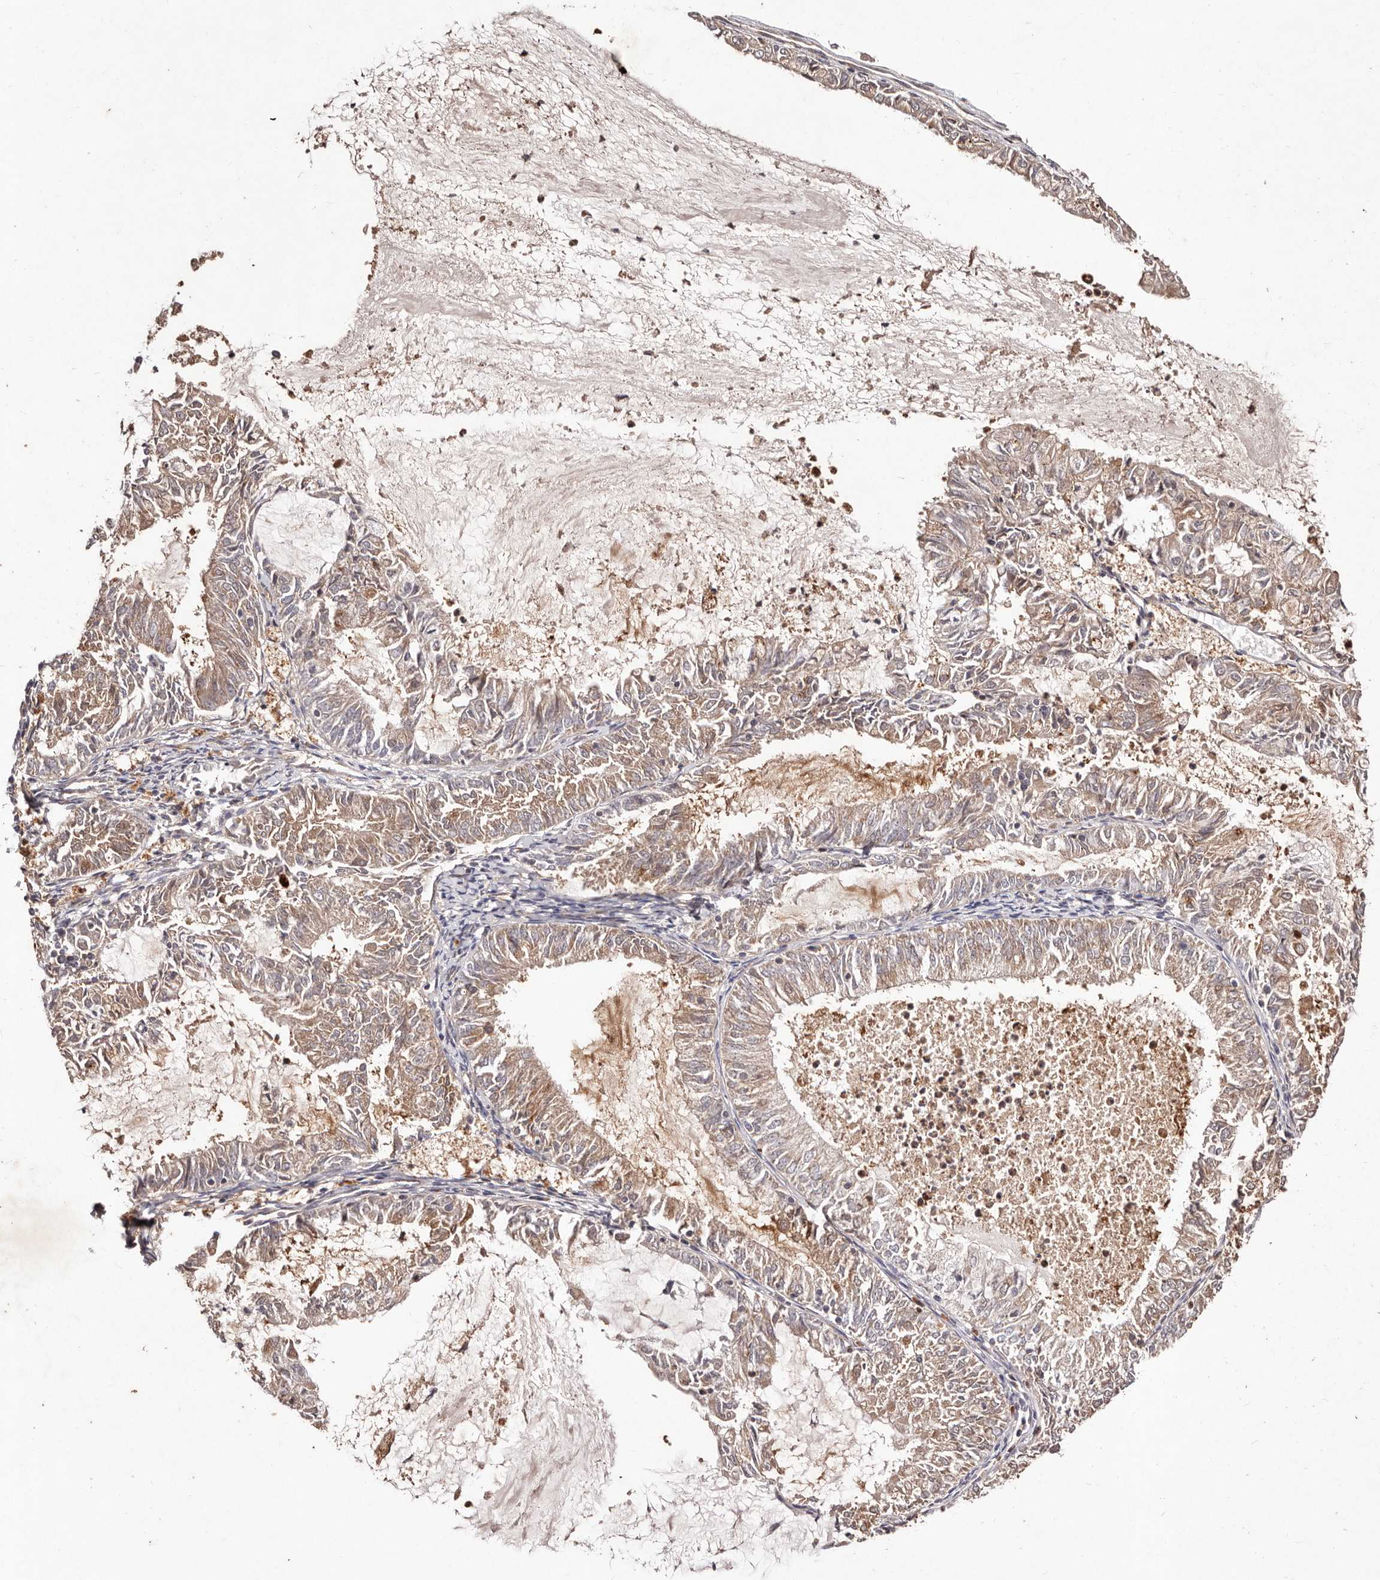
{"staining": {"intensity": "weak", "quantity": ">75%", "location": "cytoplasmic/membranous"}, "tissue": "endometrial cancer", "cell_type": "Tumor cells", "image_type": "cancer", "snomed": [{"axis": "morphology", "description": "Adenocarcinoma, NOS"}, {"axis": "topography", "description": "Endometrium"}], "caption": "Endometrial cancer (adenocarcinoma) stained with immunohistochemistry (IHC) demonstrates weak cytoplasmic/membranous positivity in about >75% of tumor cells. (DAB (3,3'-diaminobenzidine) IHC with brightfield microscopy, high magnification).", "gene": "CCL14", "patient": {"sex": "female", "age": 57}}